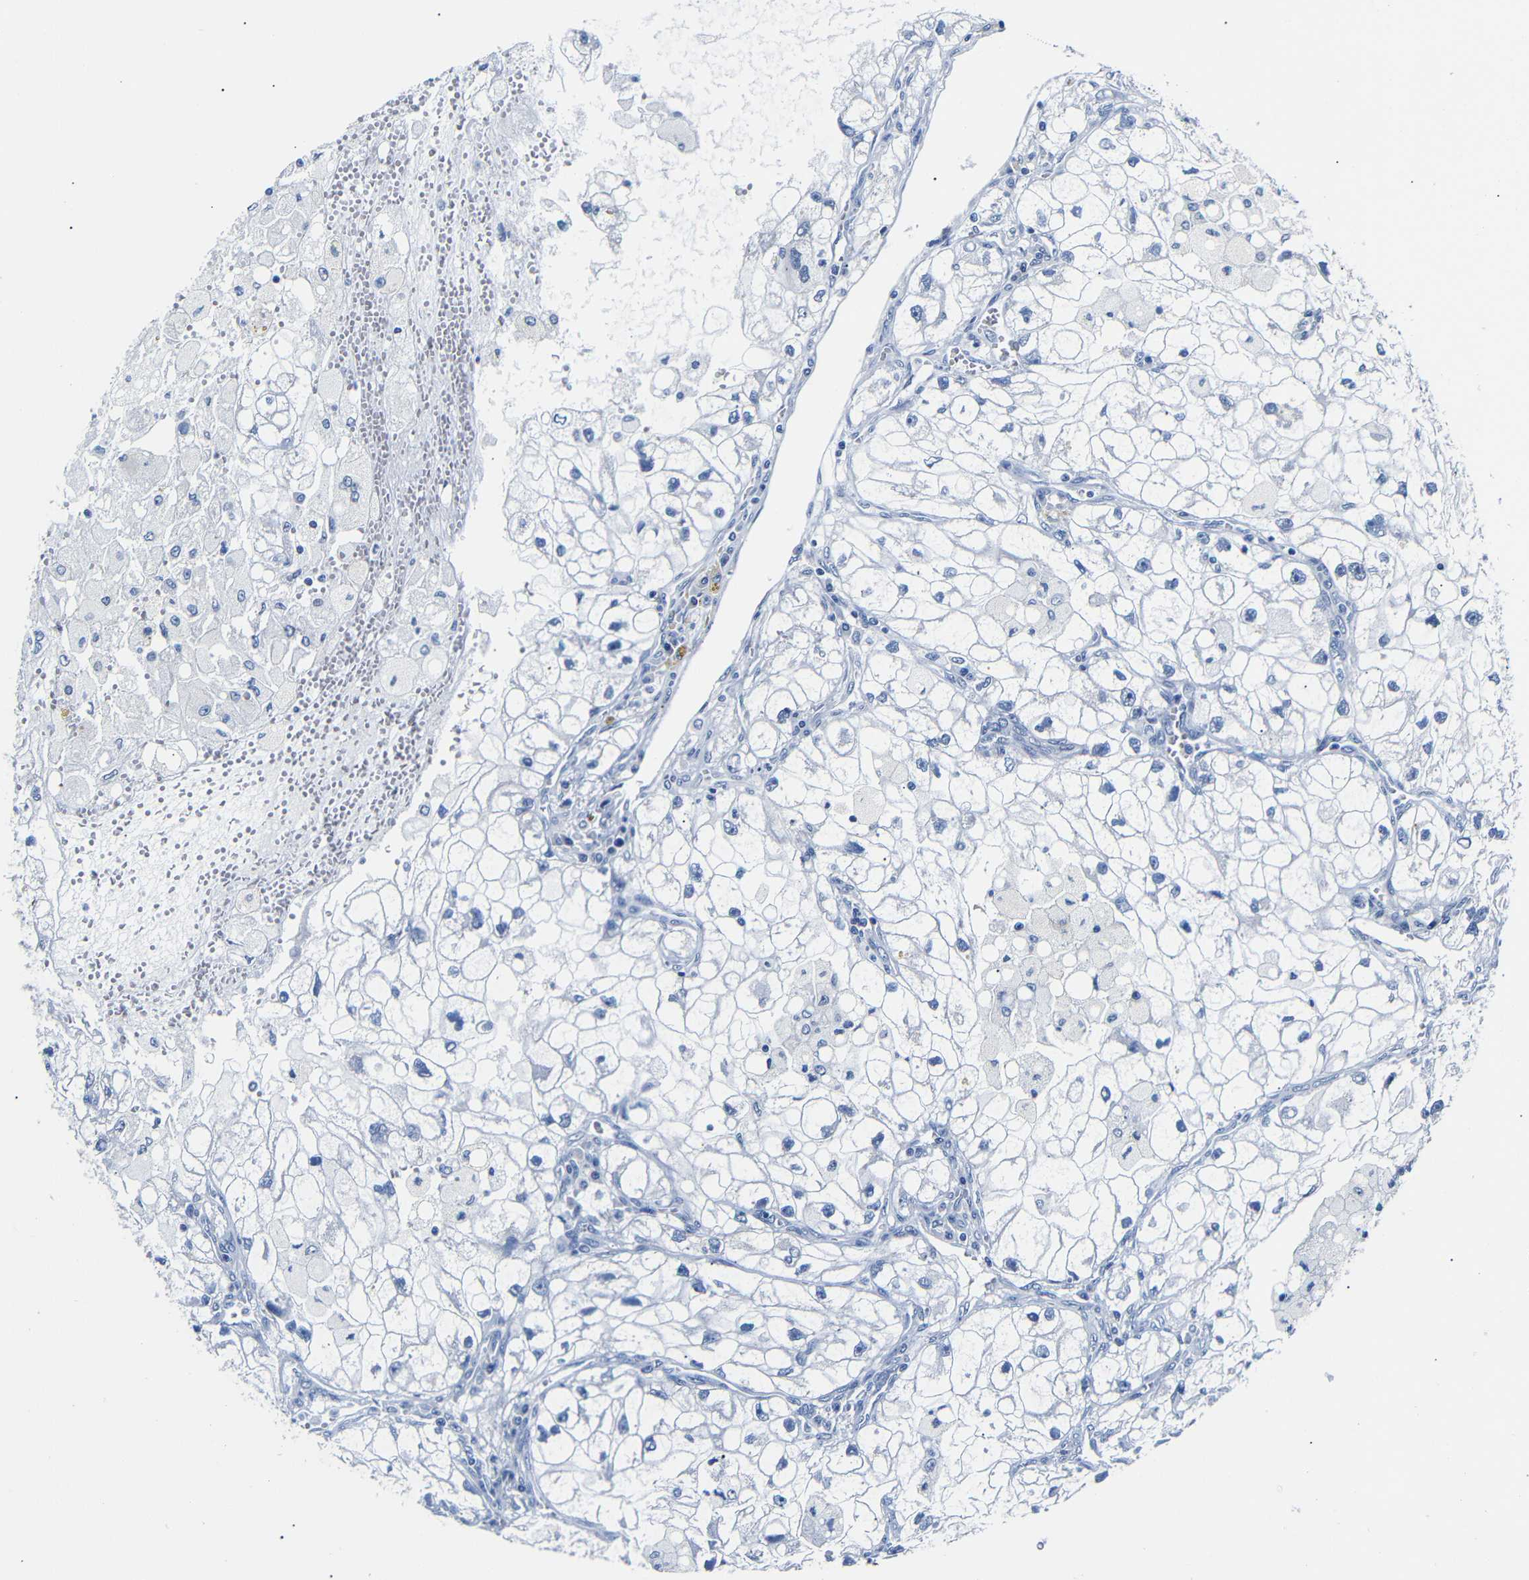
{"staining": {"intensity": "negative", "quantity": "none", "location": "none"}, "tissue": "renal cancer", "cell_type": "Tumor cells", "image_type": "cancer", "snomed": [{"axis": "morphology", "description": "Adenocarcinoma, NOS"}, {"axis": "topography", "description": "Kidney"}], "caption": "High magnification brightfield microscopy of renal cancer (adenocarcinoma) stained with DAB (3,3'-diaminobenzidine) (brown) and counterstained with hematoxylin (blue): tumor cells show no significant staining.", "gene": "GAP43", "patient": {"sex": "female", "age": 70}}